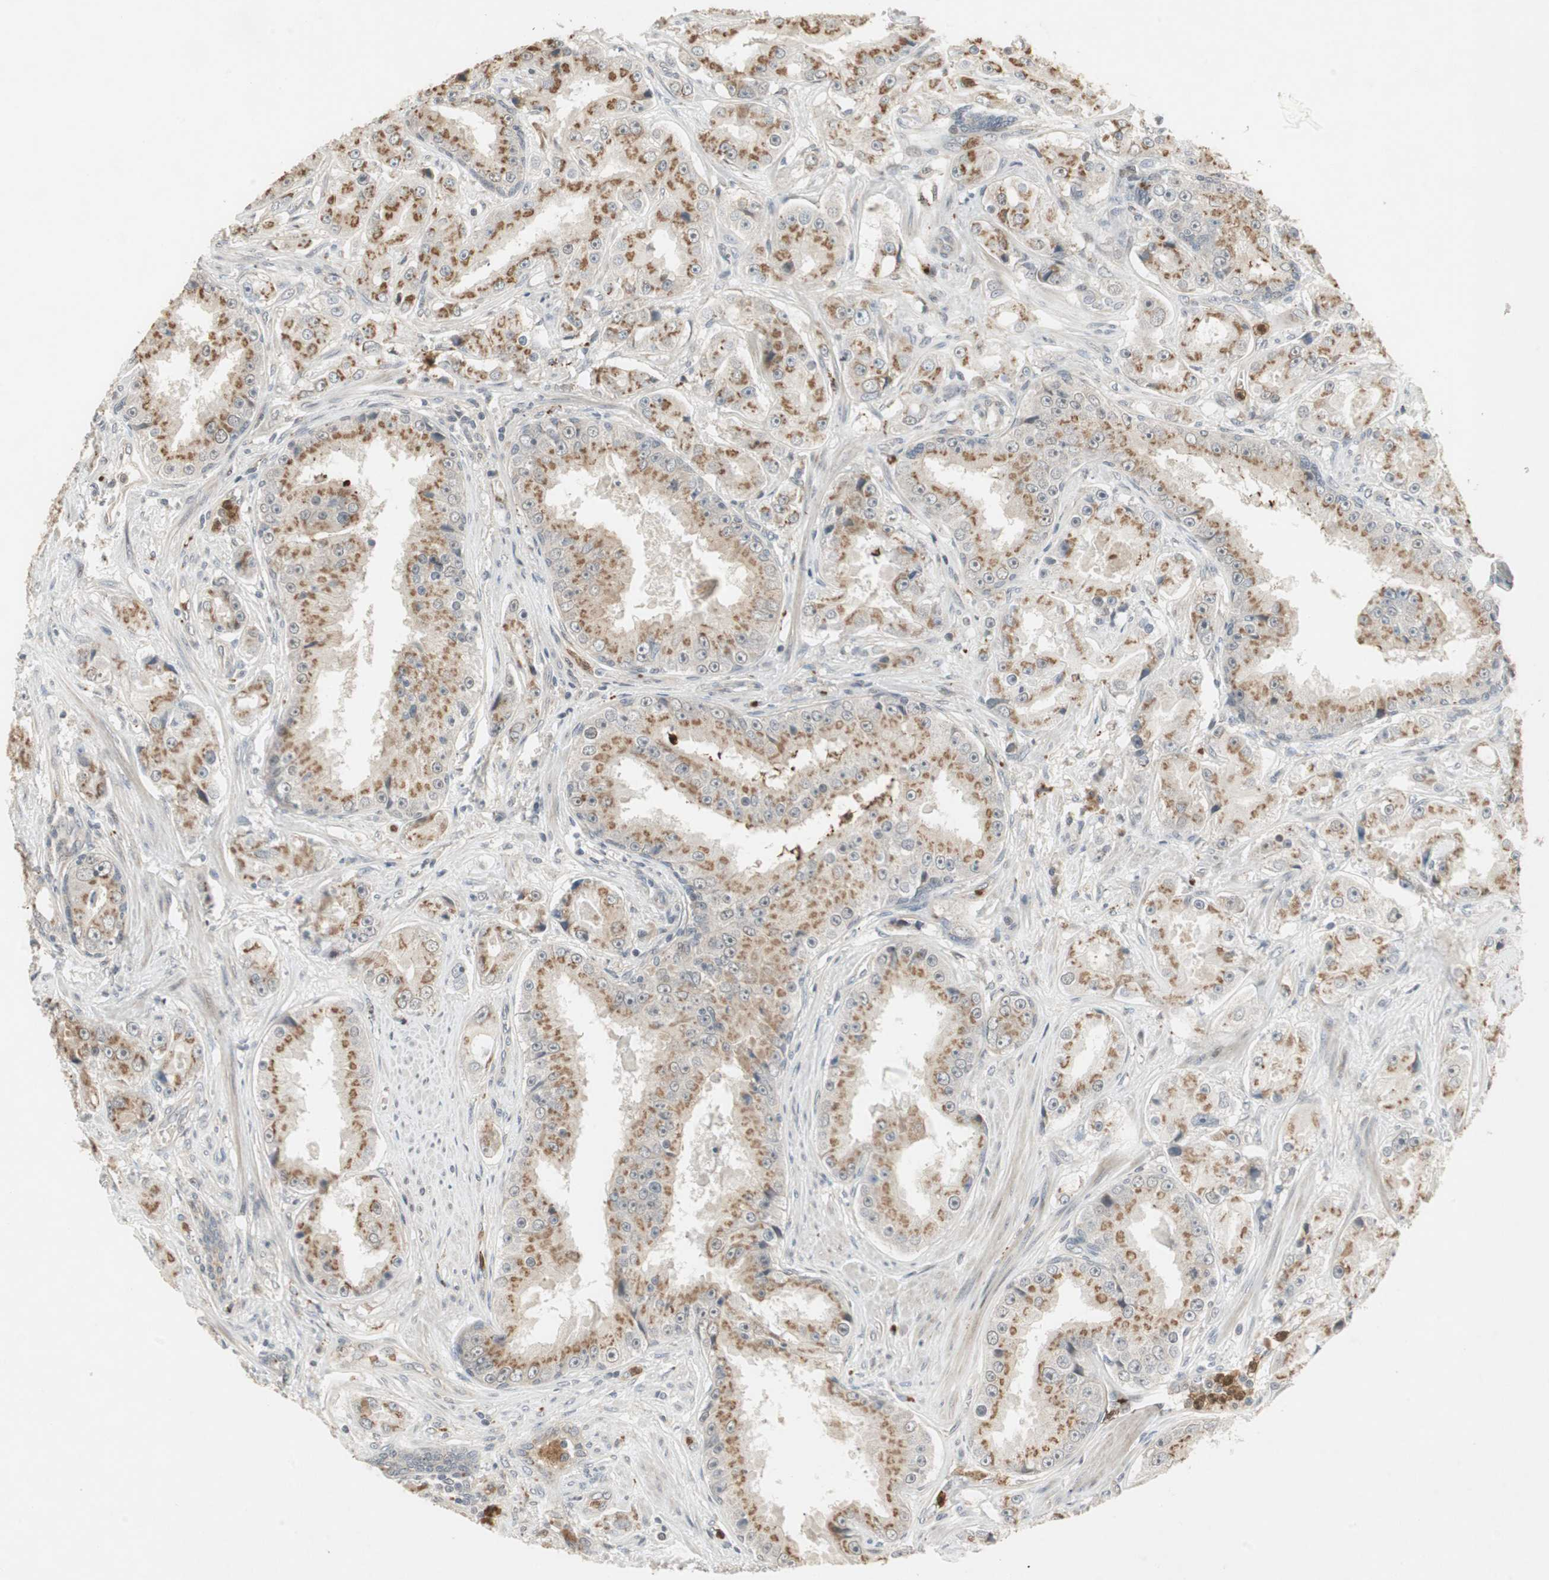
{"staining": {"intensity": "moderate", "quantity": ">75%", "location": "cytoplasmic/membranous"}, "tissue": "prostate cancer", "cell_type": "Tumor cells", "image_type": "cancer", "snomed": [{"axis": "morphology", "description": "Adenocarcinoma, High grade"}, {"axis": "topography", "description": "Prostate"}], "caption": "Immunohistochemistry (IHC) image of human high-grade adenocarcinoma (prostate) stained for a protein (brown), which displays medium levels of moderate cytoplasmic/membranous positivity in approximately >75% of tumor cells.", "gene": "SNX4", "patient": {"sex": "male", "age": 73}}